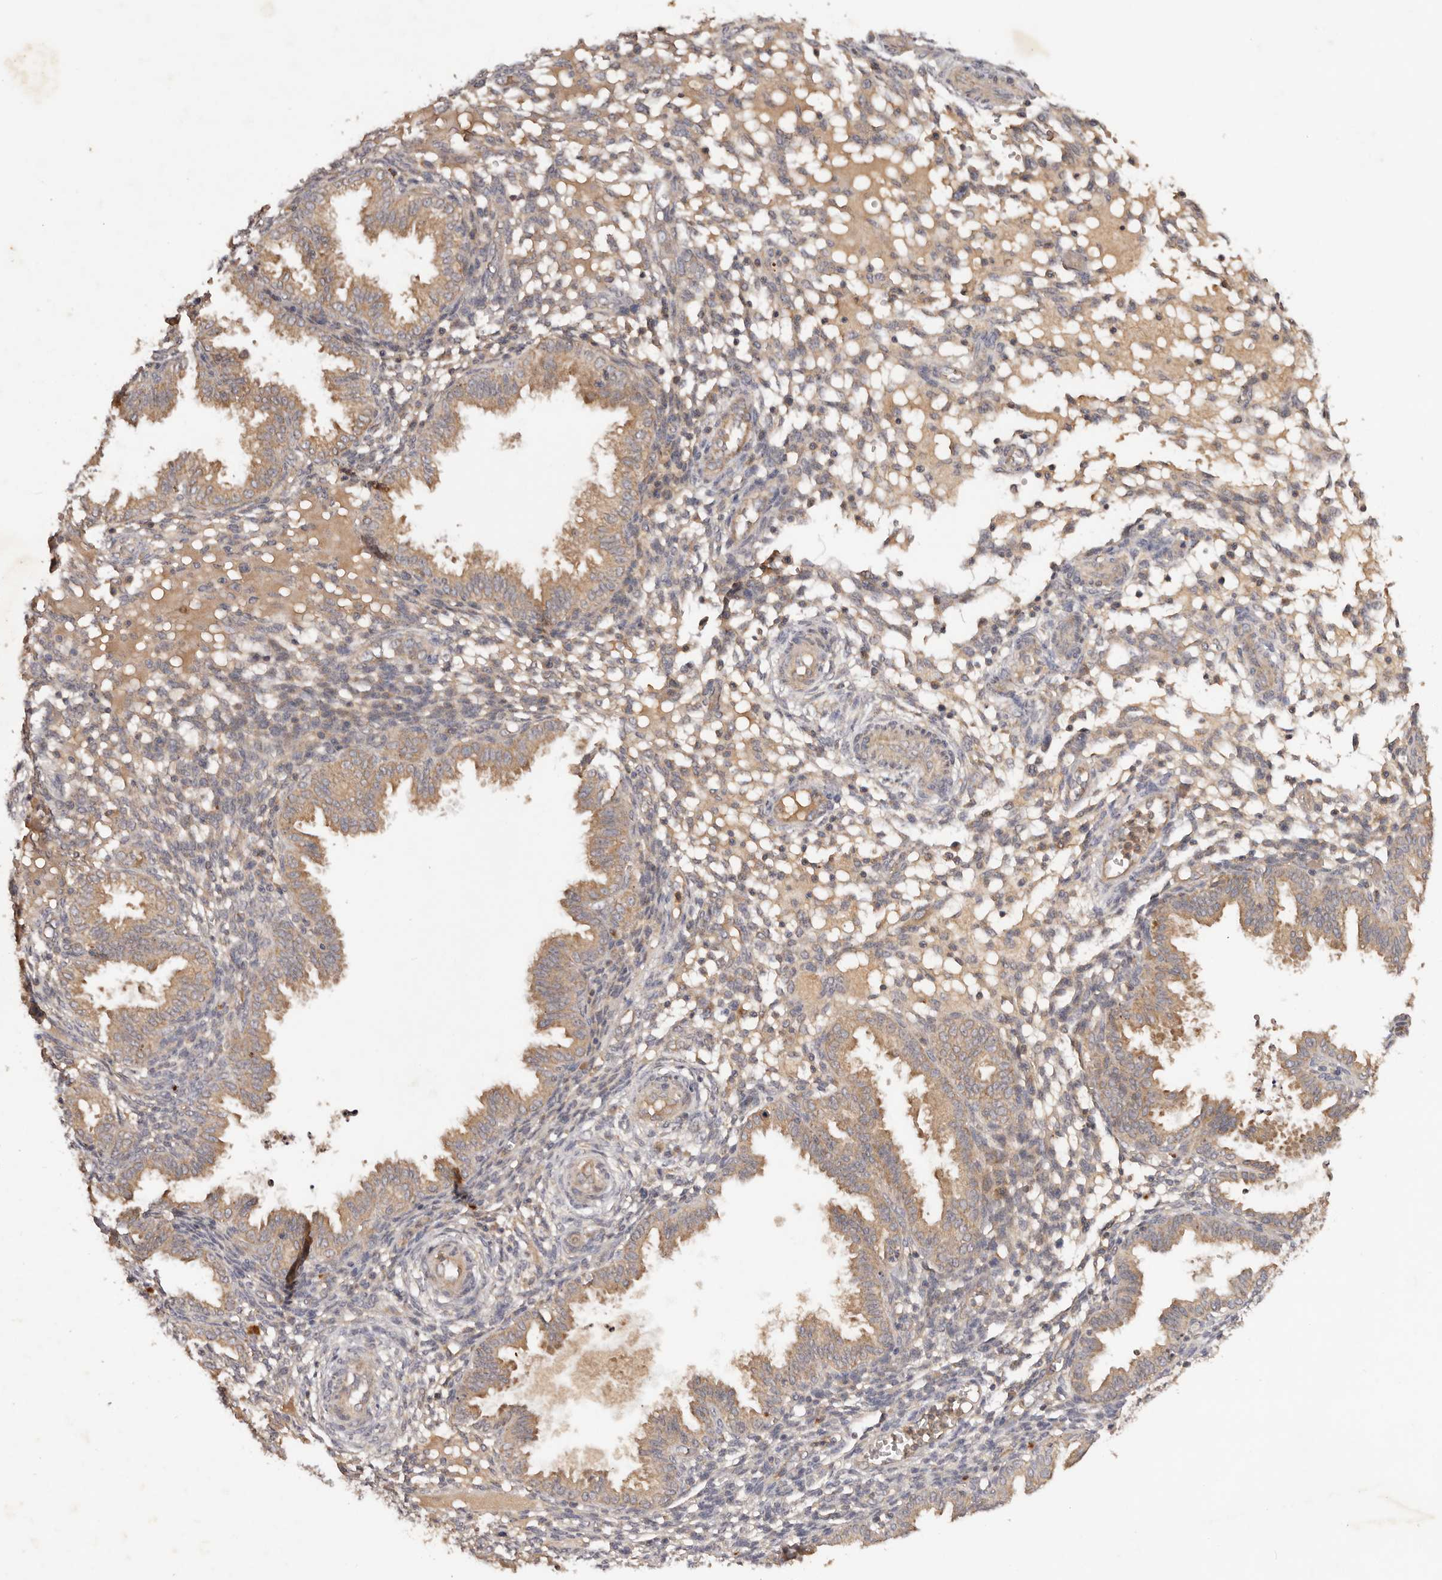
{"staining": {"intensity": "negative", "quantity": "none", "location": "none"}, "tissue": "endometrium", "cell_type": "Cells in endometrial stroma", "image_type": "normal", "snomed": [{"axis": "morphology", "description": "Normal tissue, NOS"}, {"axis": "topography", "description": "Endometrium"}], "caption": "Protein analysis of benign endometrium demonstrates no significant positivity in cells in endometrial stroma. (Immunohistochemistry (ihc), brightfield microscopy, high magnification).", "gene": "PKIB", "patient": {"sex": "female", "age": 33}}